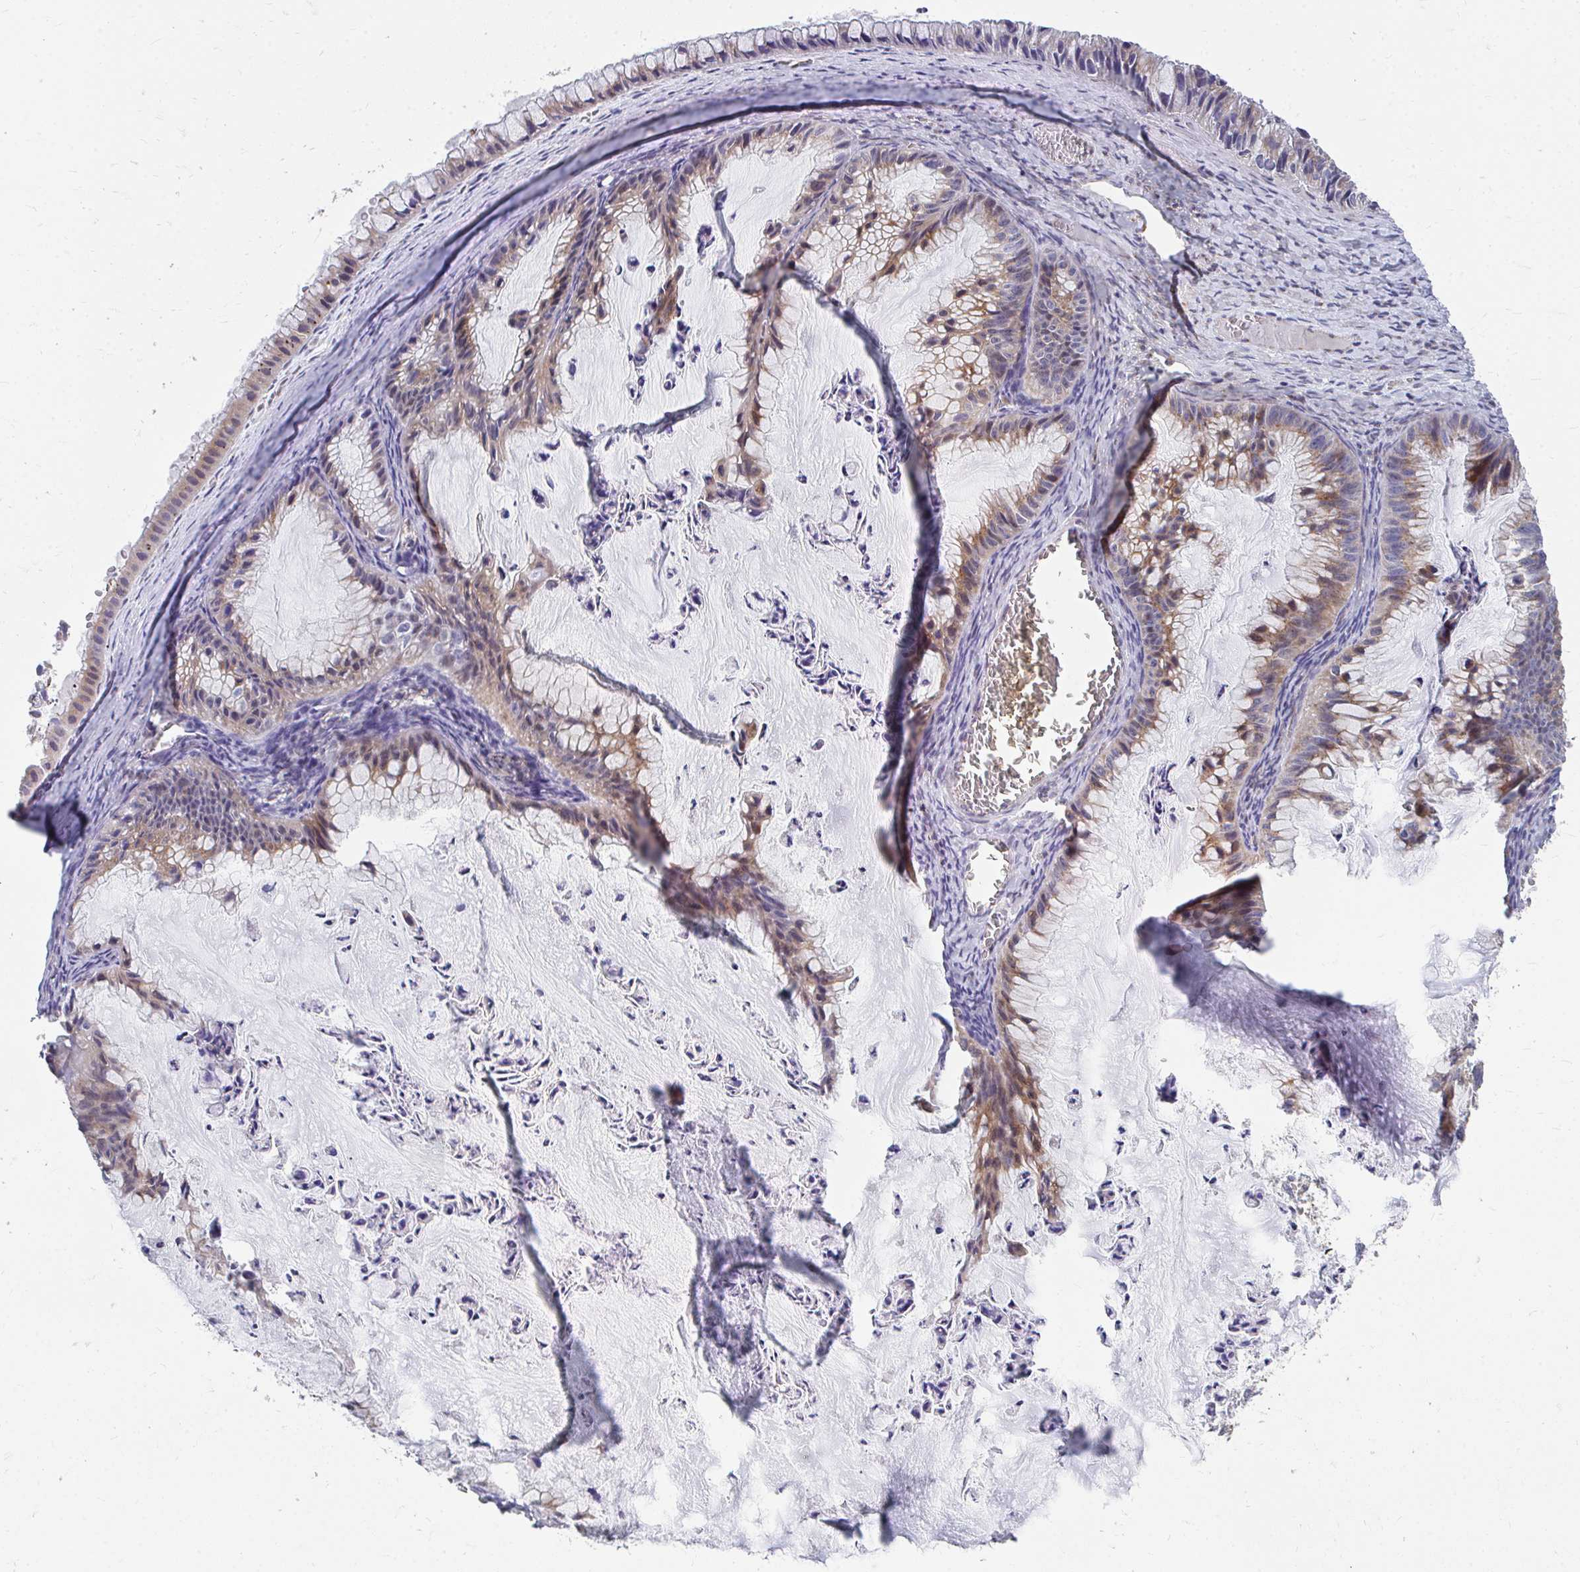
{"staining": {"intensity": "moderate", "quantity": "25%-75%", "location": "cytoplasmic/membranous"}, "tissue": "ovarian cancer", "cell_type": "Tumor cells", "image_type": "cancer", "snomed": [{"axis": "morphology", "description": "Cystadenocarcinoma, mucinous, NOS"}, {"axis": "topography", "description": "Ovary"}], "caption": "A brown stain shows moderate cytoplasmic/membranous expression of a protein in mucinous cystadenocarcinoma (ovarian) tumor cells.", "gene": "PEX3", "patient": {"sex": "female", "age": 72}}